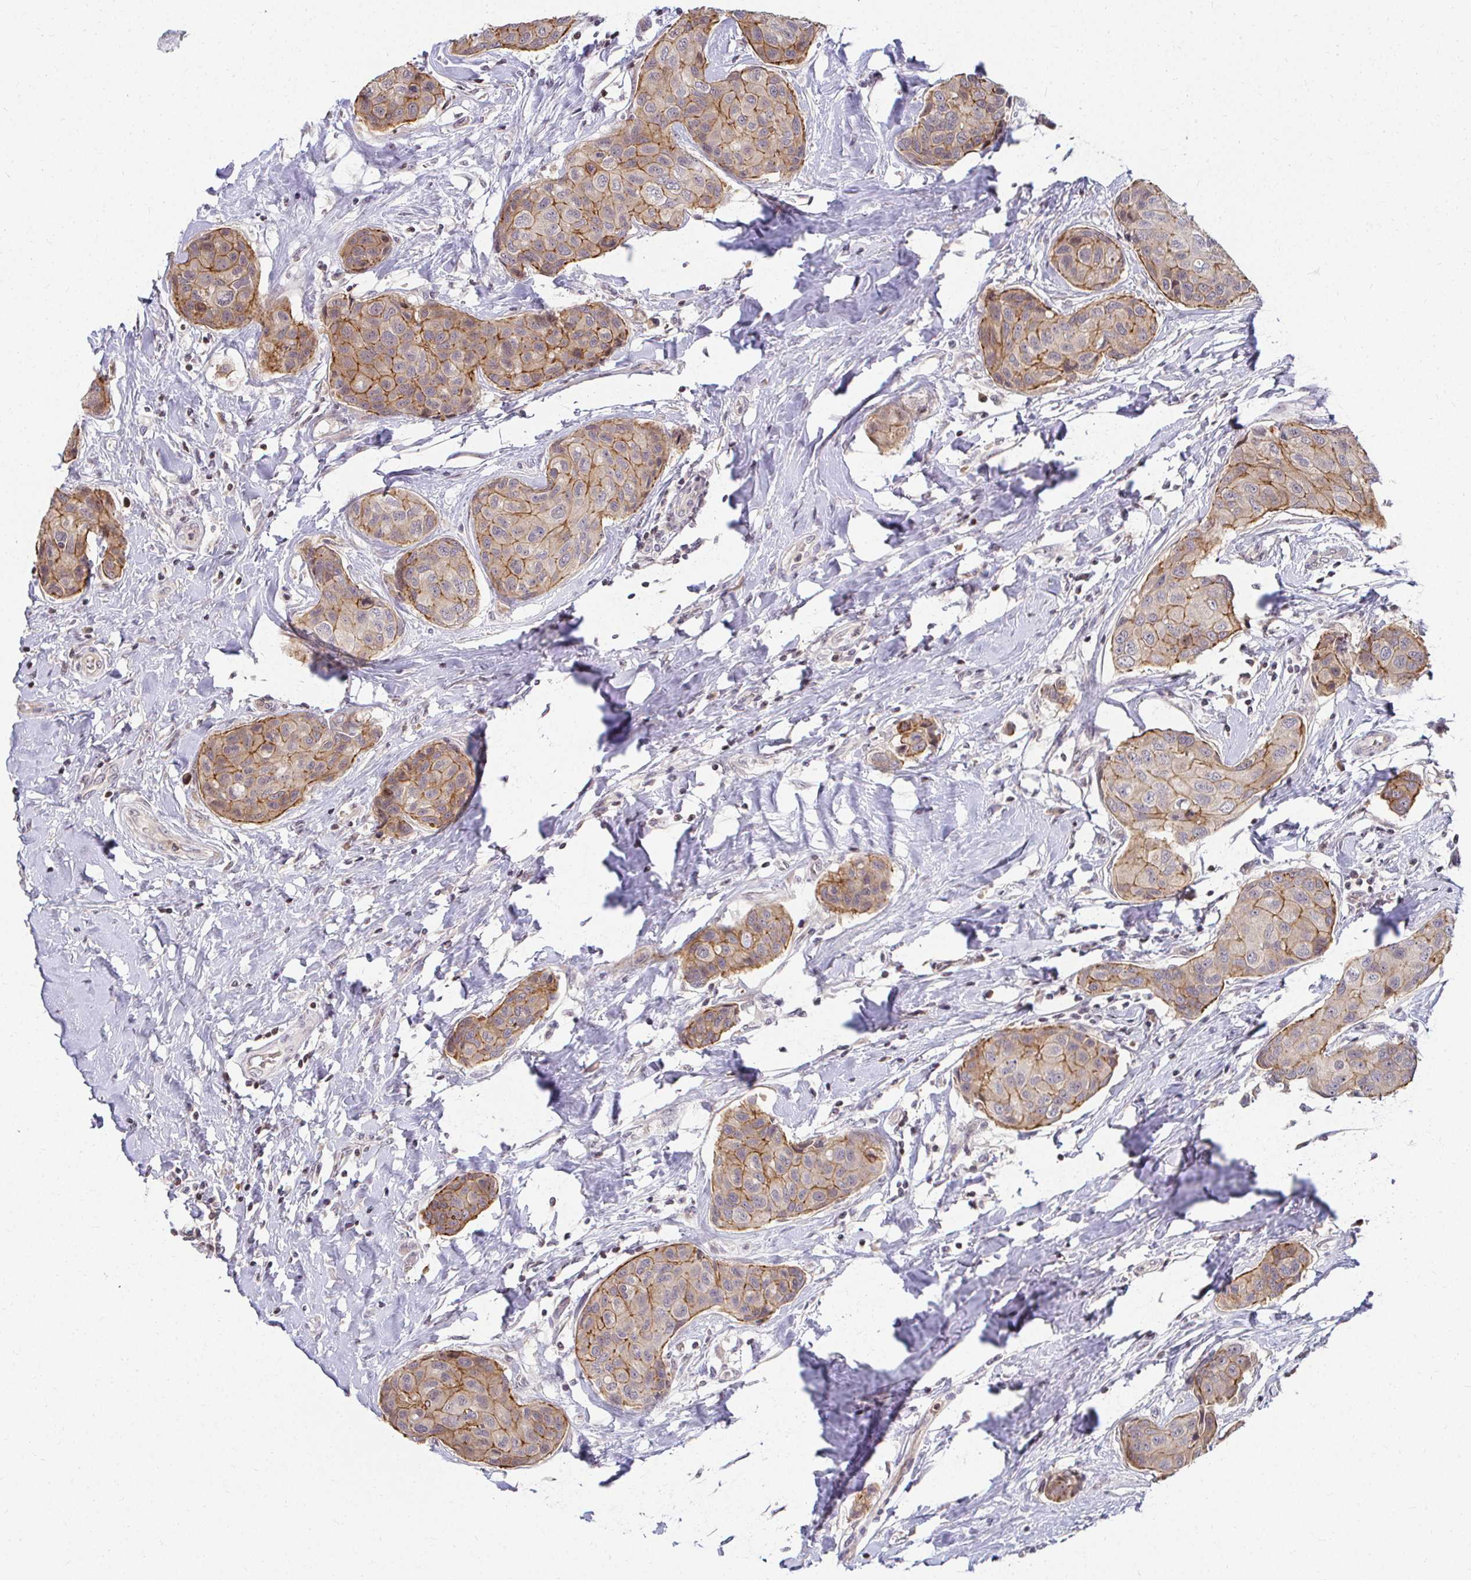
{"staining": {"intensity": "moderate", "quantity": "25%-75%", "location": "cytoplasmic/membranous"}, "tissue": "breast cancer", "cell_type": "Tumor cells", "image_type": "cancer", "snomed": [{"axis": "morphology", "description": "Duct carcinoma"}, {"axis": "topography", "description": "Breast"}], "caption": "Tumor cells demonstrate medium levels of moderate cytoplasmic/membranous expression in approximately 25%-75% of cells in human breast cancer. (Stains: DAB (3,3'-diaminobenzidine) in brown, nuclei in blue, Microscopy: brightfield microscopy at high magnification).", "gene": "ANK3", "patient": {"sex": "female", "age": 80}}